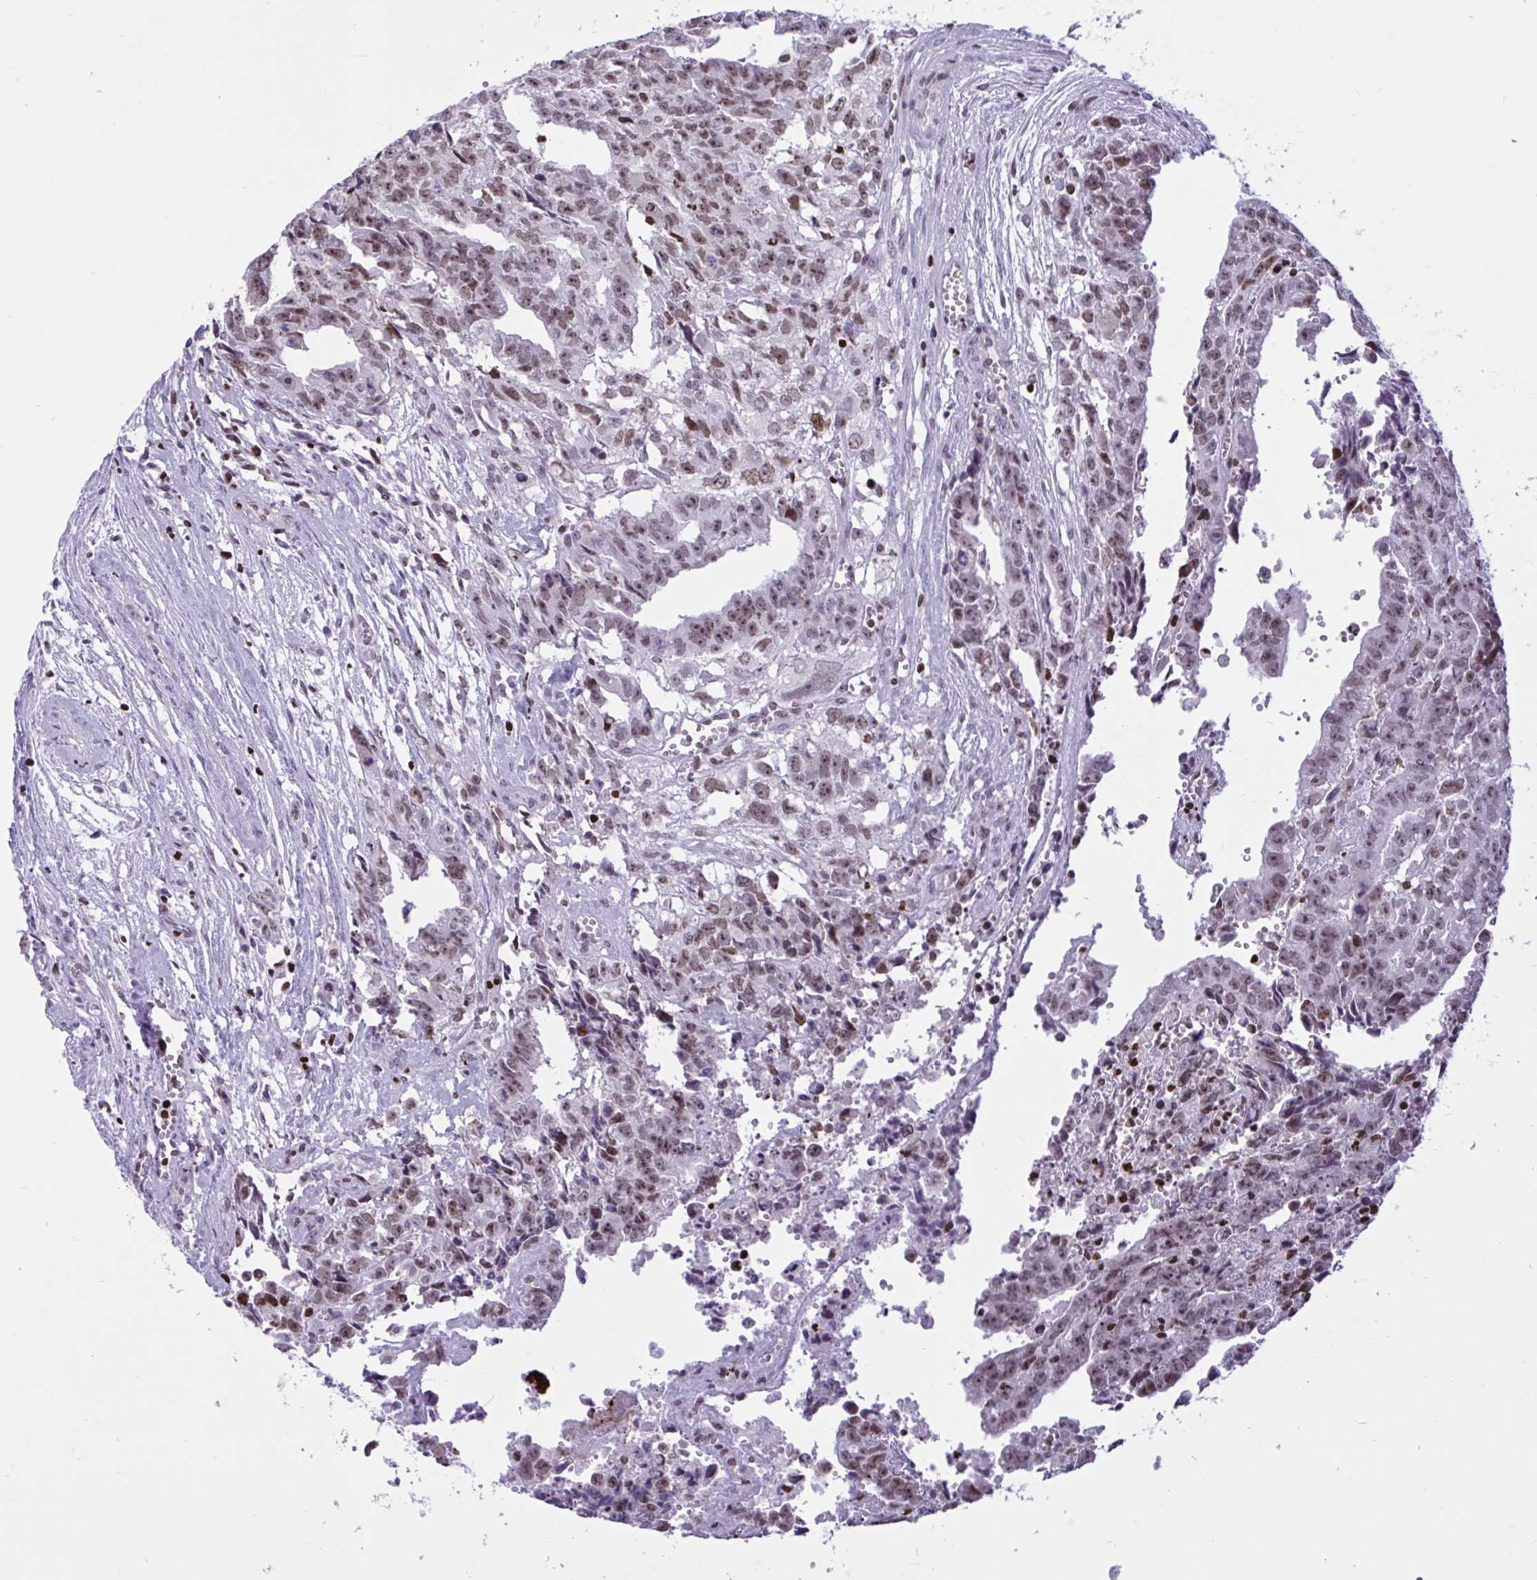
{"staining": {"intensity": "weak", "quantity": ">75%", "location": "nuclear"}, "tissue": "testis cancer", "cell_type": "Tumor cells", "image_type": "cancer", "snomed": [{"axis": "morphology", "description": "Carcinoma, Embryonal, NOS"}, {"axis": "morphology", "description": "Teratoma, malignant, NOS"}, {"axis": "topography", "description": "Testis"}], "caption": "About >75% of tumor cells in human embryonal carcinoma (testis) show weak nuclear protein positivity as visualized by brown immunohistochemical staining.", "gene": "HMGB2", "patient": {"sex": "male", "age": 24}}